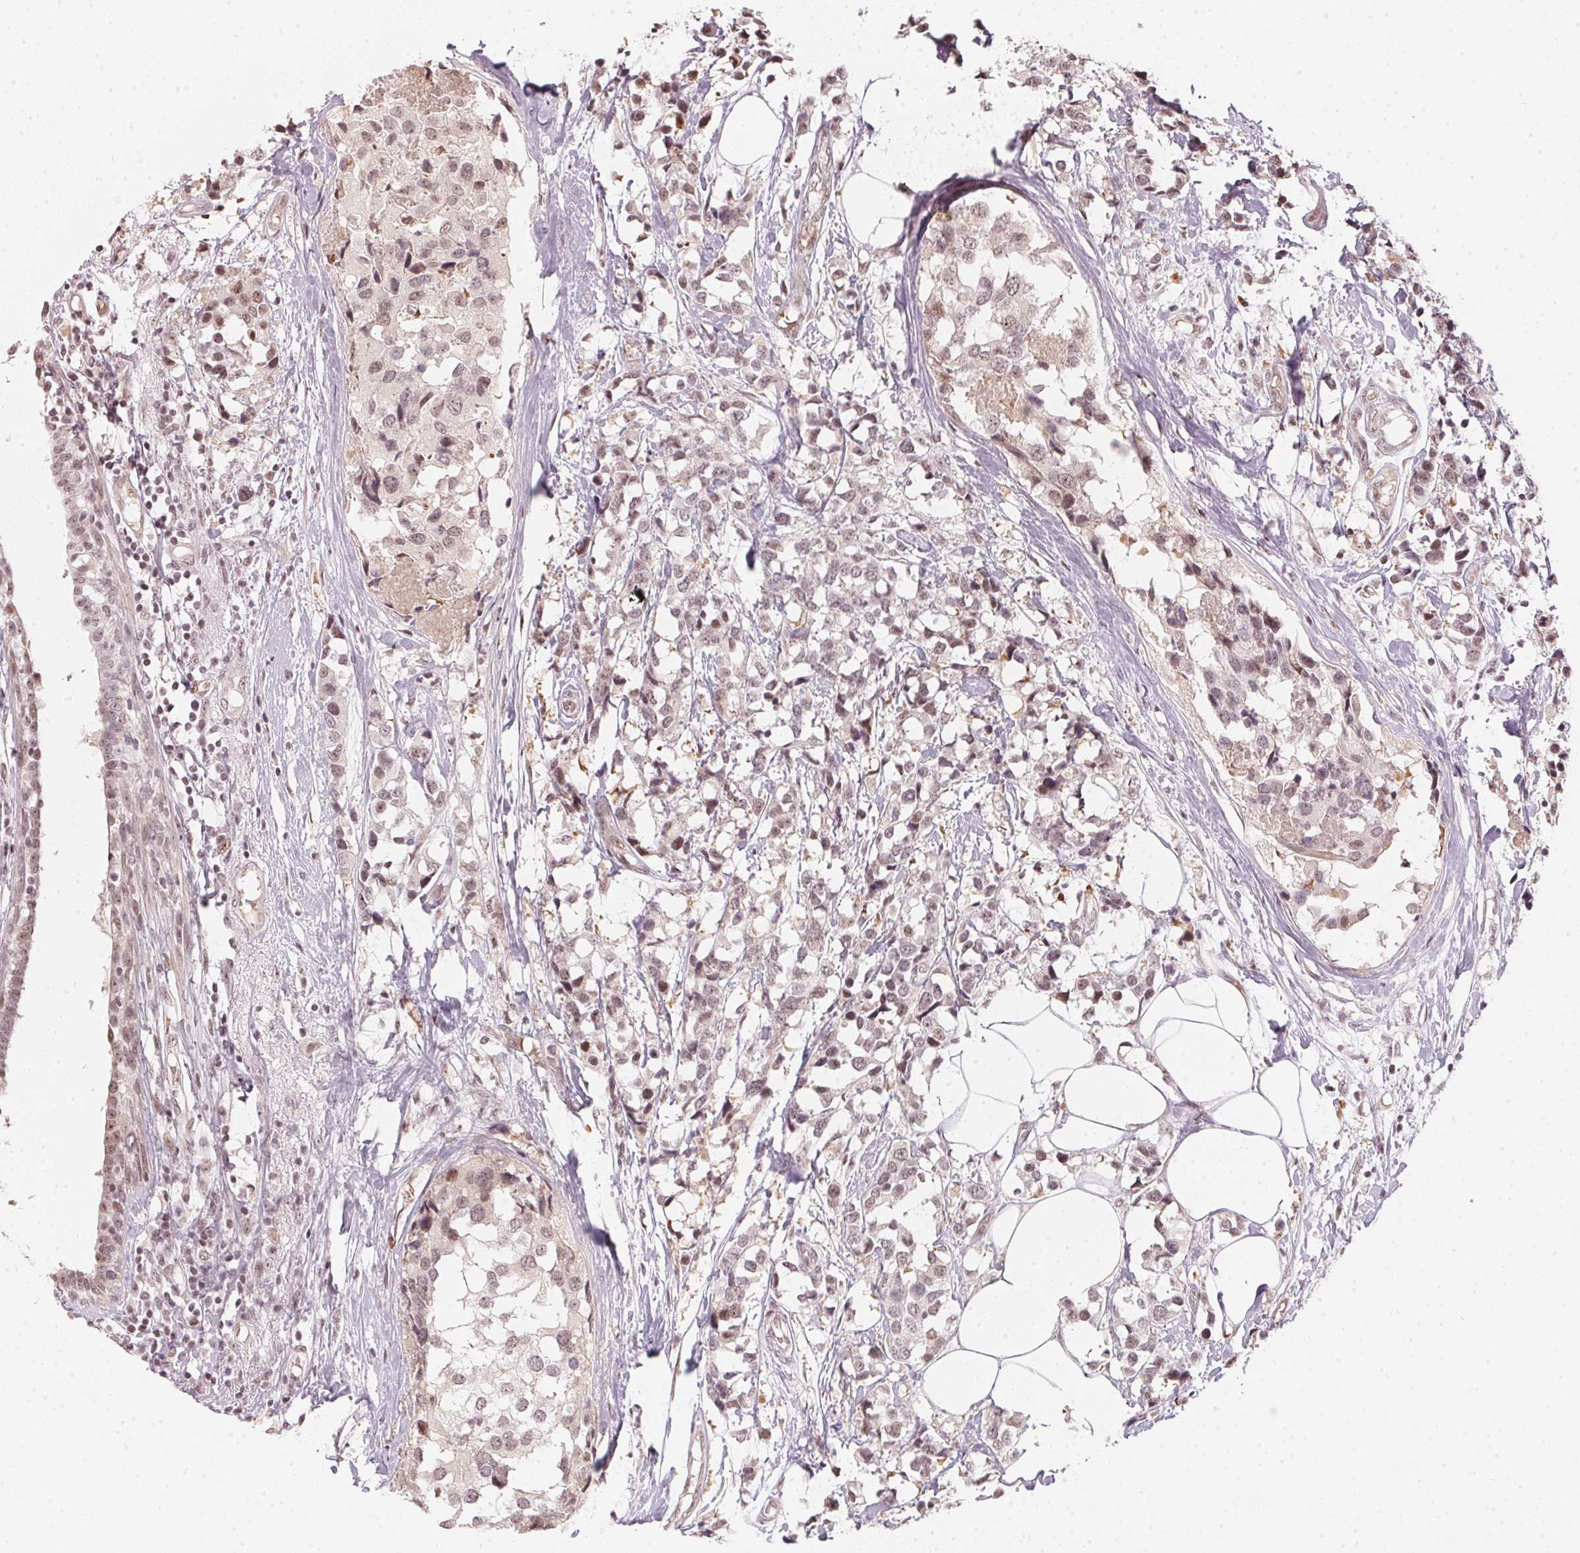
{"staining": {"intensity": "weak", "quantity": ">75%", "location": "nuclear"}, "tissue": "breast cancer", "cell_type": "Tumor cells", "image_type": "cancer", "snomed": [{"axis": "morphology", "description": "Lobular carcinoma"}, {"axis": "topography", "description": "Breast"}], "caption": "Brown immunohistochemical staining in human lobular carcinoma (breast) exhibits weak nuclear expression in about >75% of tumor cells.", "gene": "KAT6A", "patient": {"sex": "female", "age": 59}}